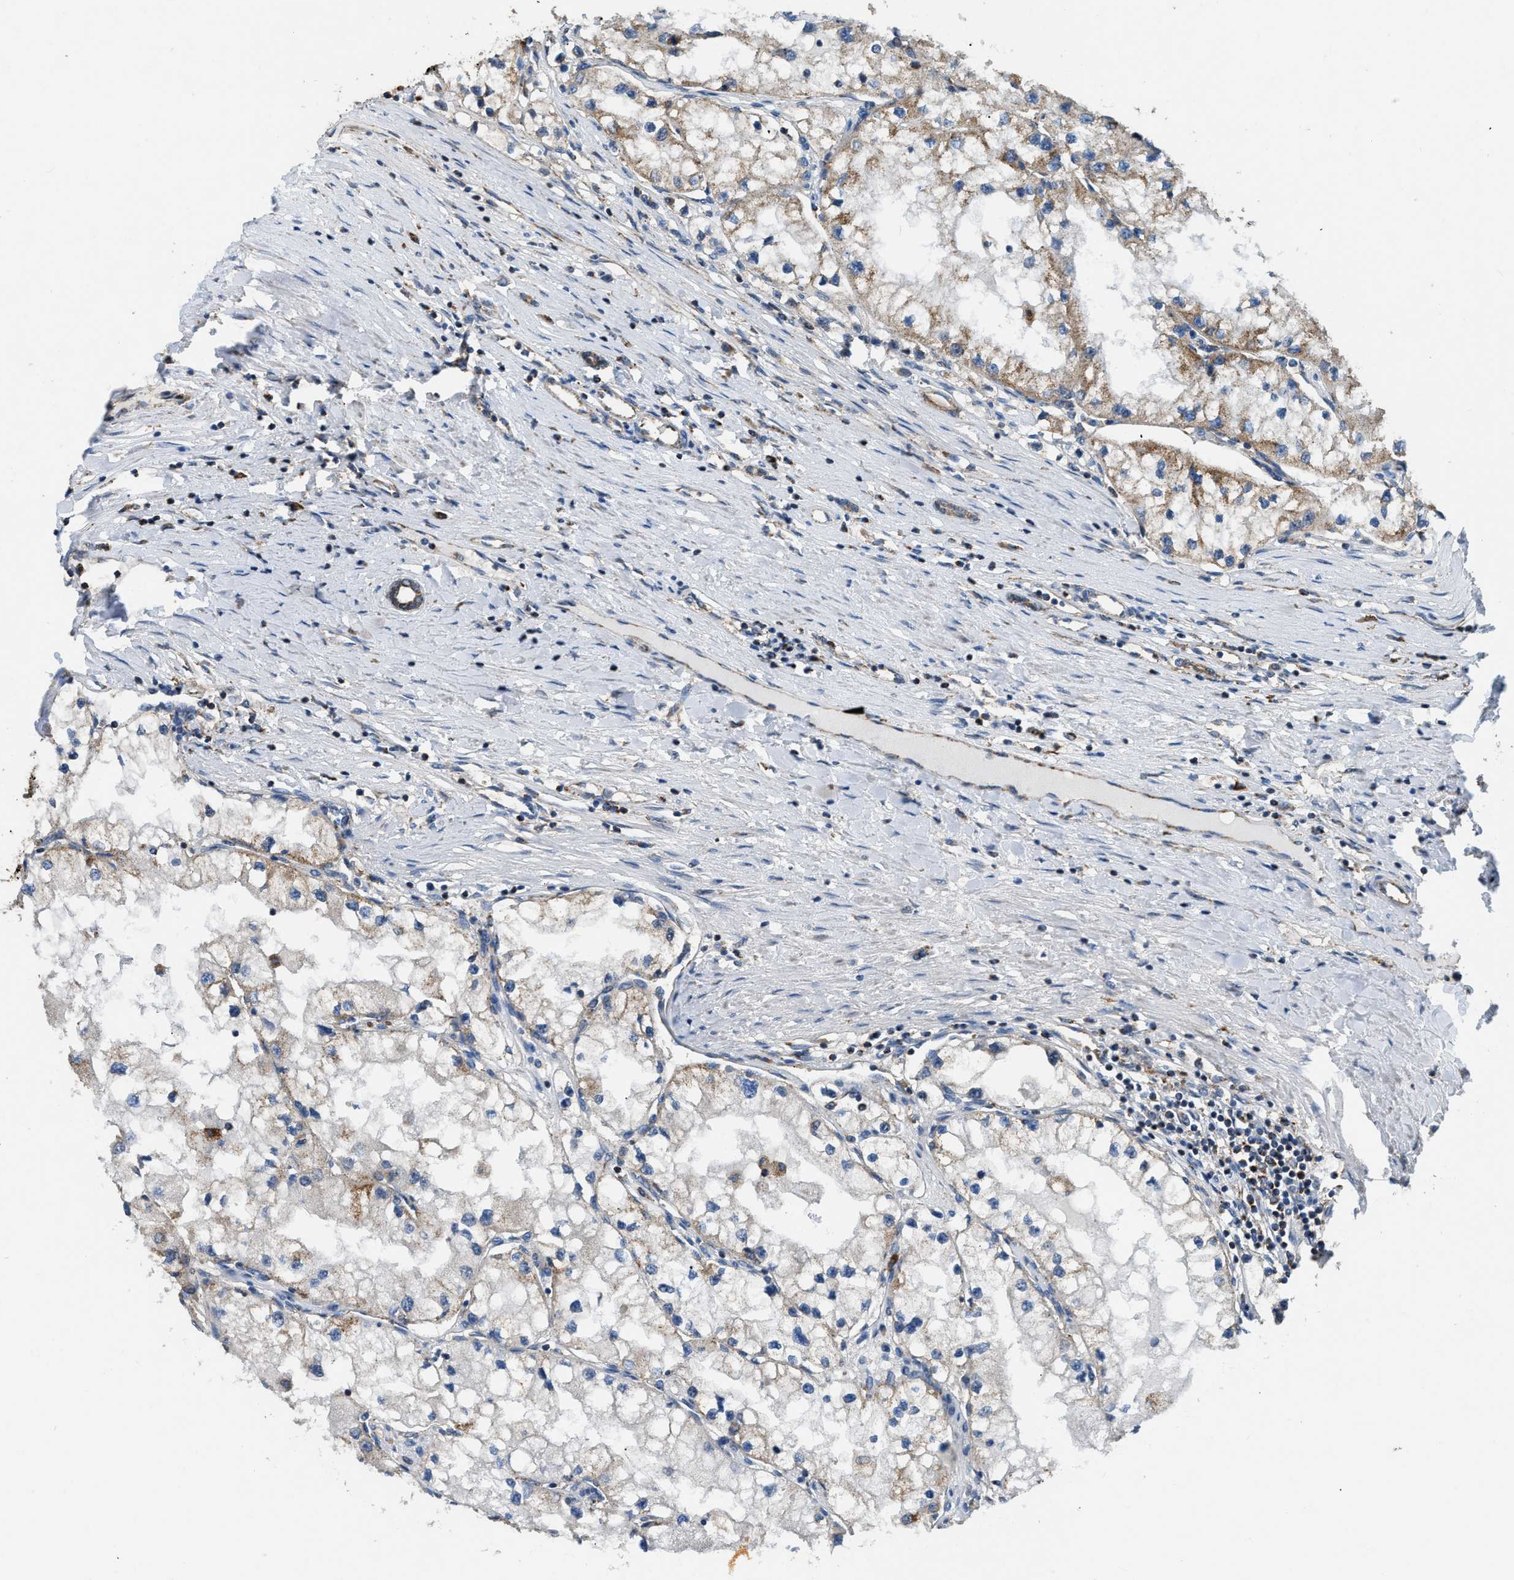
{"staining": {"intensity": "moderate", "quantity": "<25%", "location": "cytoplasmic/membranous"}, "tissue": "renal cancer", "cell_type": "Tumor cells", "image_type": "cancer", "snomed": [{"axis": "morphology", "description": "Adenocarcinoma, NOS"}, {"axis": "topography", "description": "Kidney"}], "caption": "The micrograph displays a brown stain indicating the presence of a protein in the cytoplasmic/membranous of tumor cells in adenocarcinoma (renal).", "gene": "ETFB", "patient": {"sex": "male", "age": 68}}